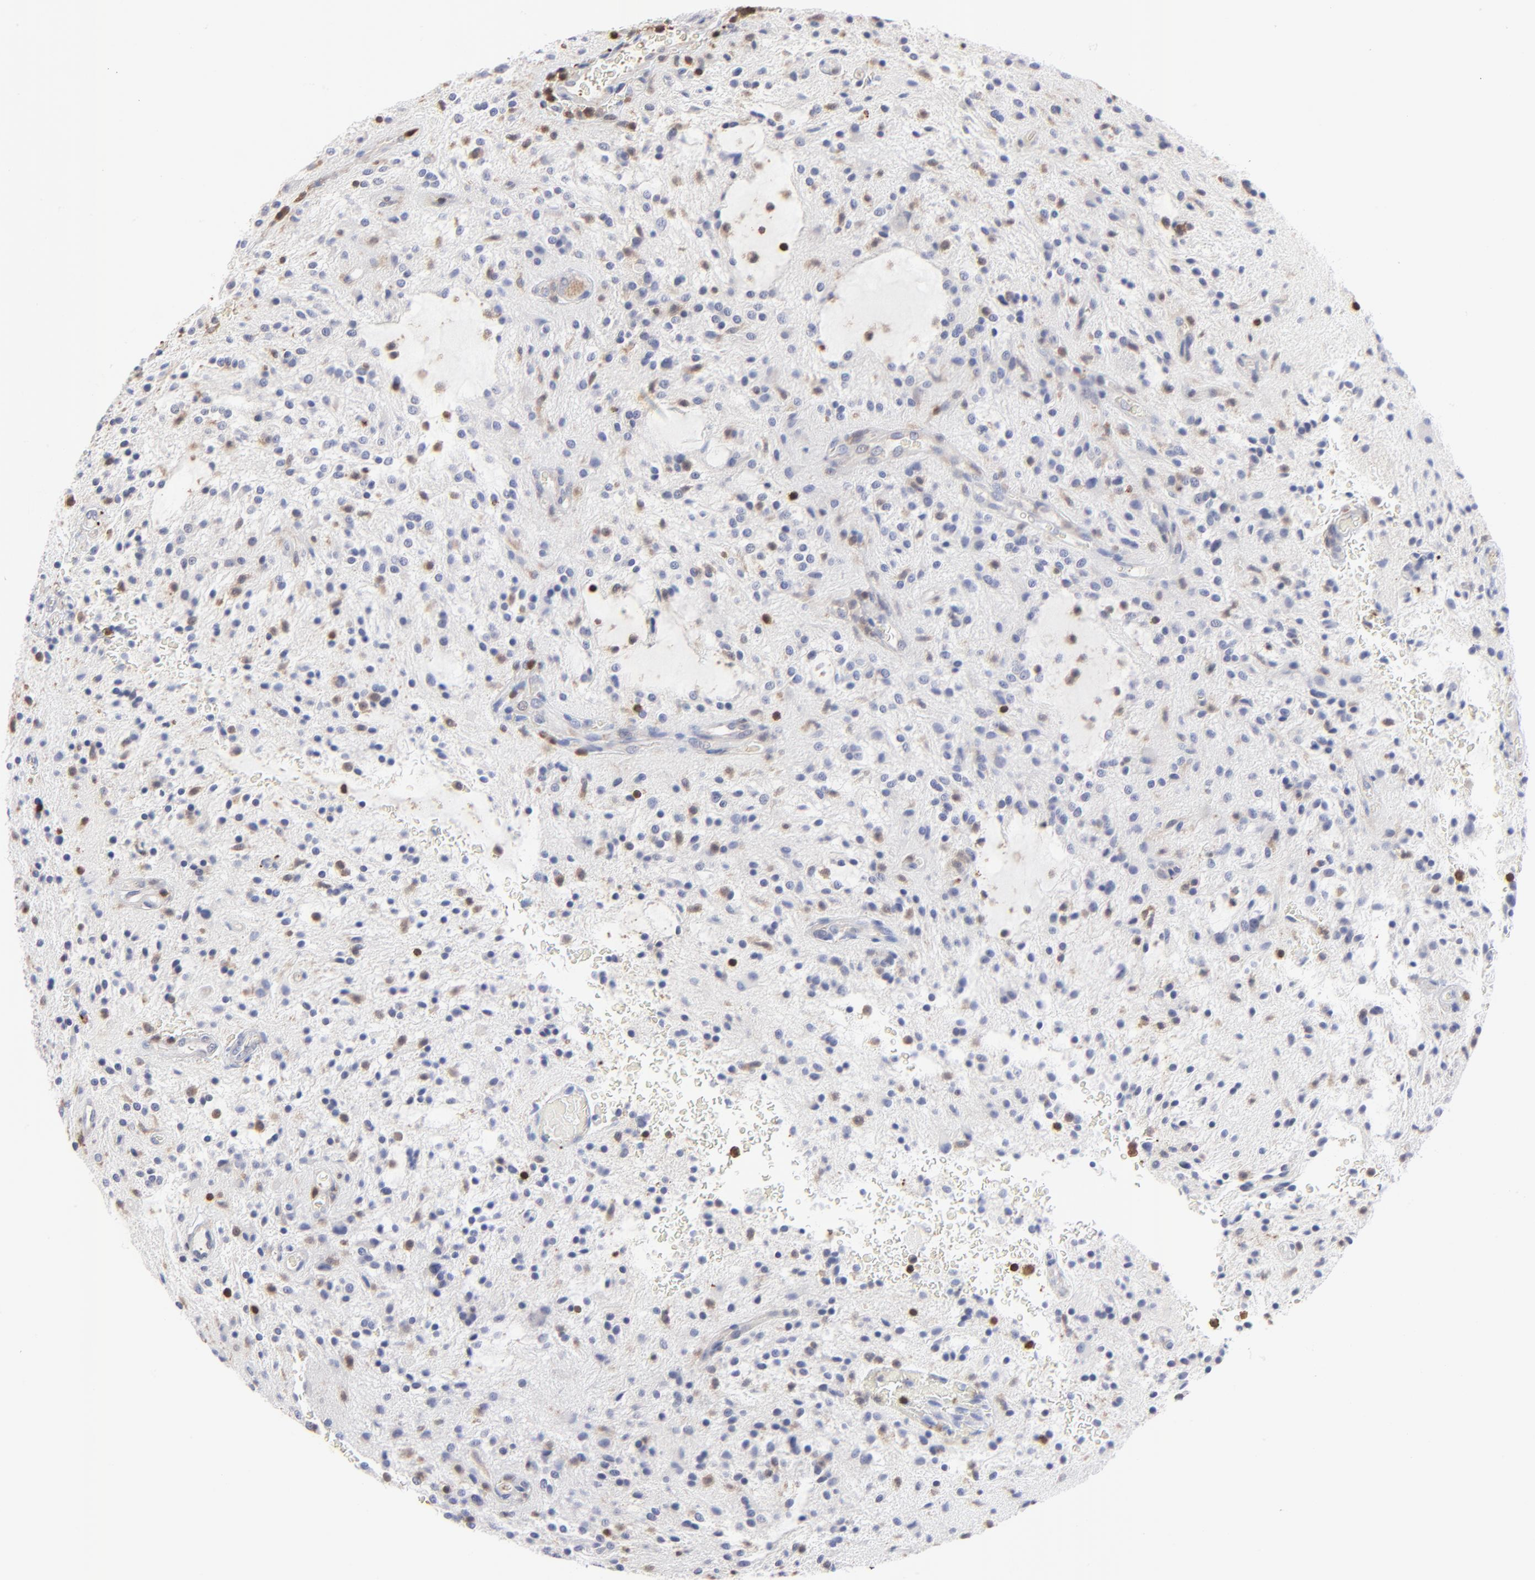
{"staining": {"intensity": "negative", "quantity": "none", "location": "none"}, "tissue": "glioma", "cell_type": "Tumor cells", "image_type": "cancer", "snomed": [{"axis": "morphology", "description": "Glioma, malignant, NOS"}, {"axis": "topography", "description": "Cerebellum"}], "caption": "Glioma (malignant) was stained to show a protein in brown. There is no significant expression in tumor cells.", "gene": "TBXT", "patient": {"sex": "female", "age": 10}}